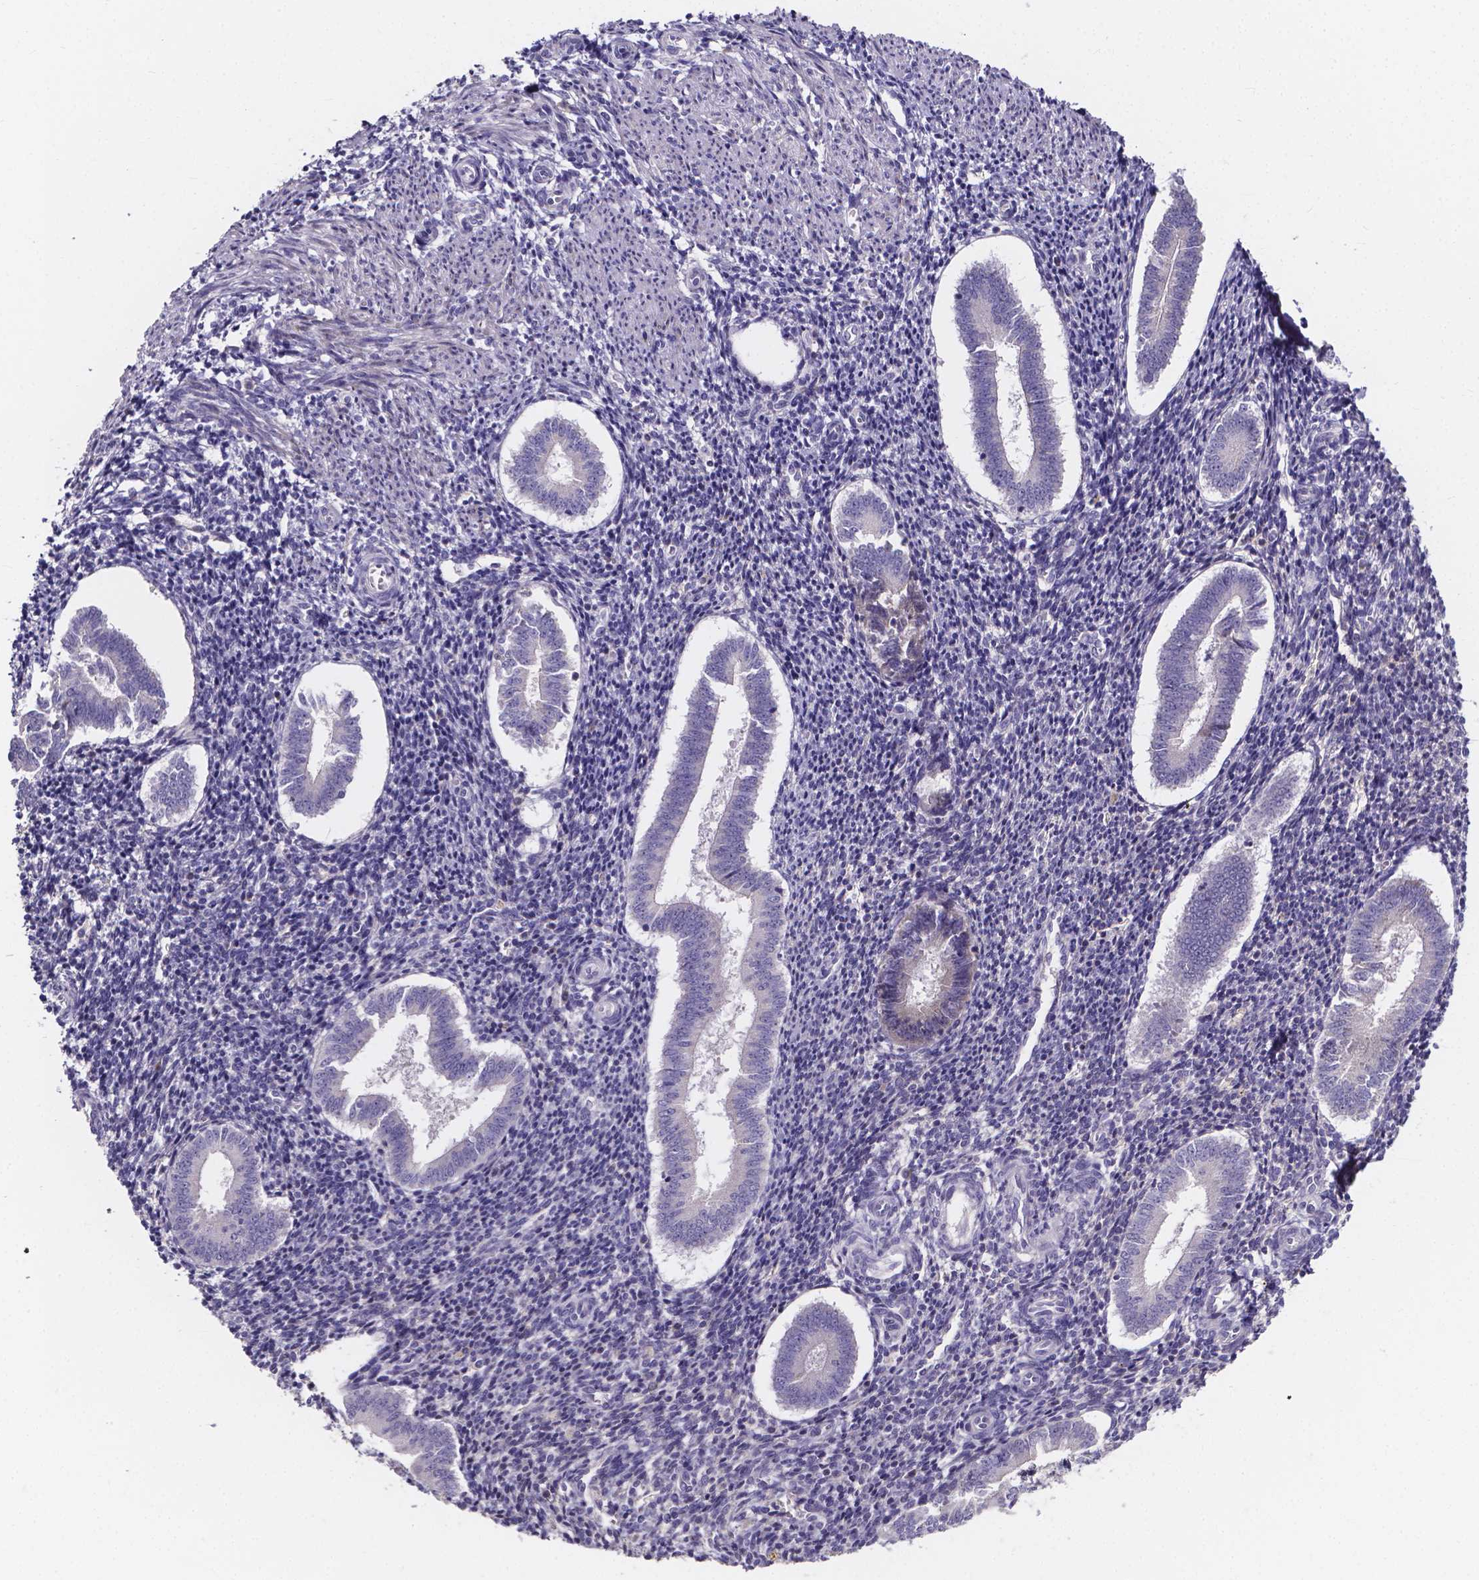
{"staining": {"intensity": "negative", "quantity": "none", "location": "none"}, "tissue": "endometrium", "cell_type": "Cells in endometrial stroma", "image_type": "normal", "snomed": [{"axis": "morphology", "description": "Normal tissue, NOS"}, {"axis": "topography", "description": "Endometrium"}], "caption": "Protein analysis of benign endometrium exhibits no significant staining in cells in endometrial stroma.", "gene": "SPOCD1", "patient": {"sex": "female", "age": 25}}